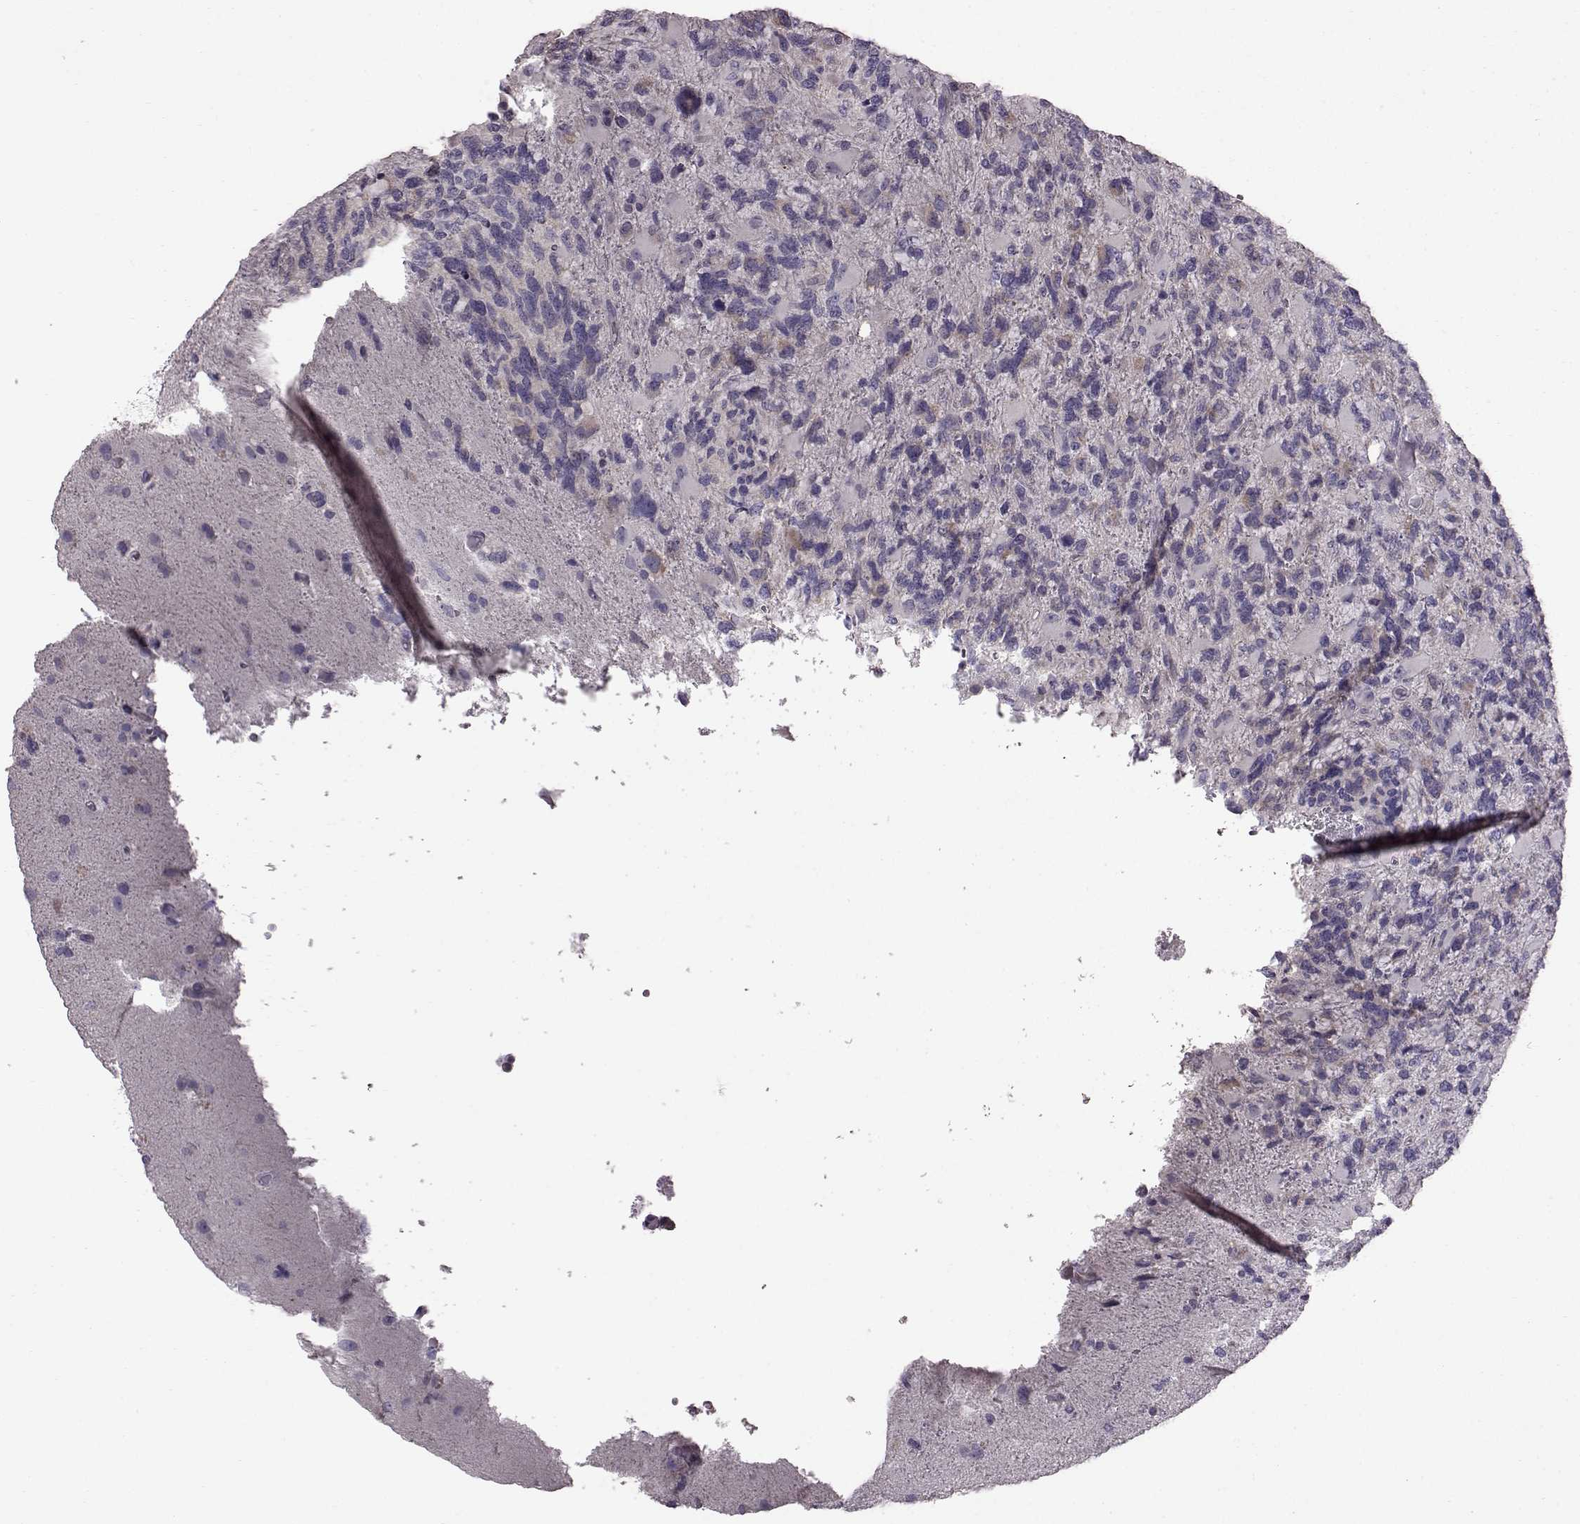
{"staining": {"intensity": "weak", "quantity": "<25%", "location": "cytoplasmic/membranous"}, "tissue": "glioma", "cell_type": "Tumor cells", "image_type": "cancer", "snomed": [{"axis": "morphology", "description": "Glioma, malignant, High grade"}, {"axis": "topography", "description": "Brain"}], "caption": "IHC of high-grade glioma (malignant) demonstrates no expression in tumor cells. Brightfield microscopy of IHC stained with DAB (brown) and hematoxylin (blue), captured at high magnification.", "gene": "ADGRG2", "patient": {"sex": "female", "age": 71}}